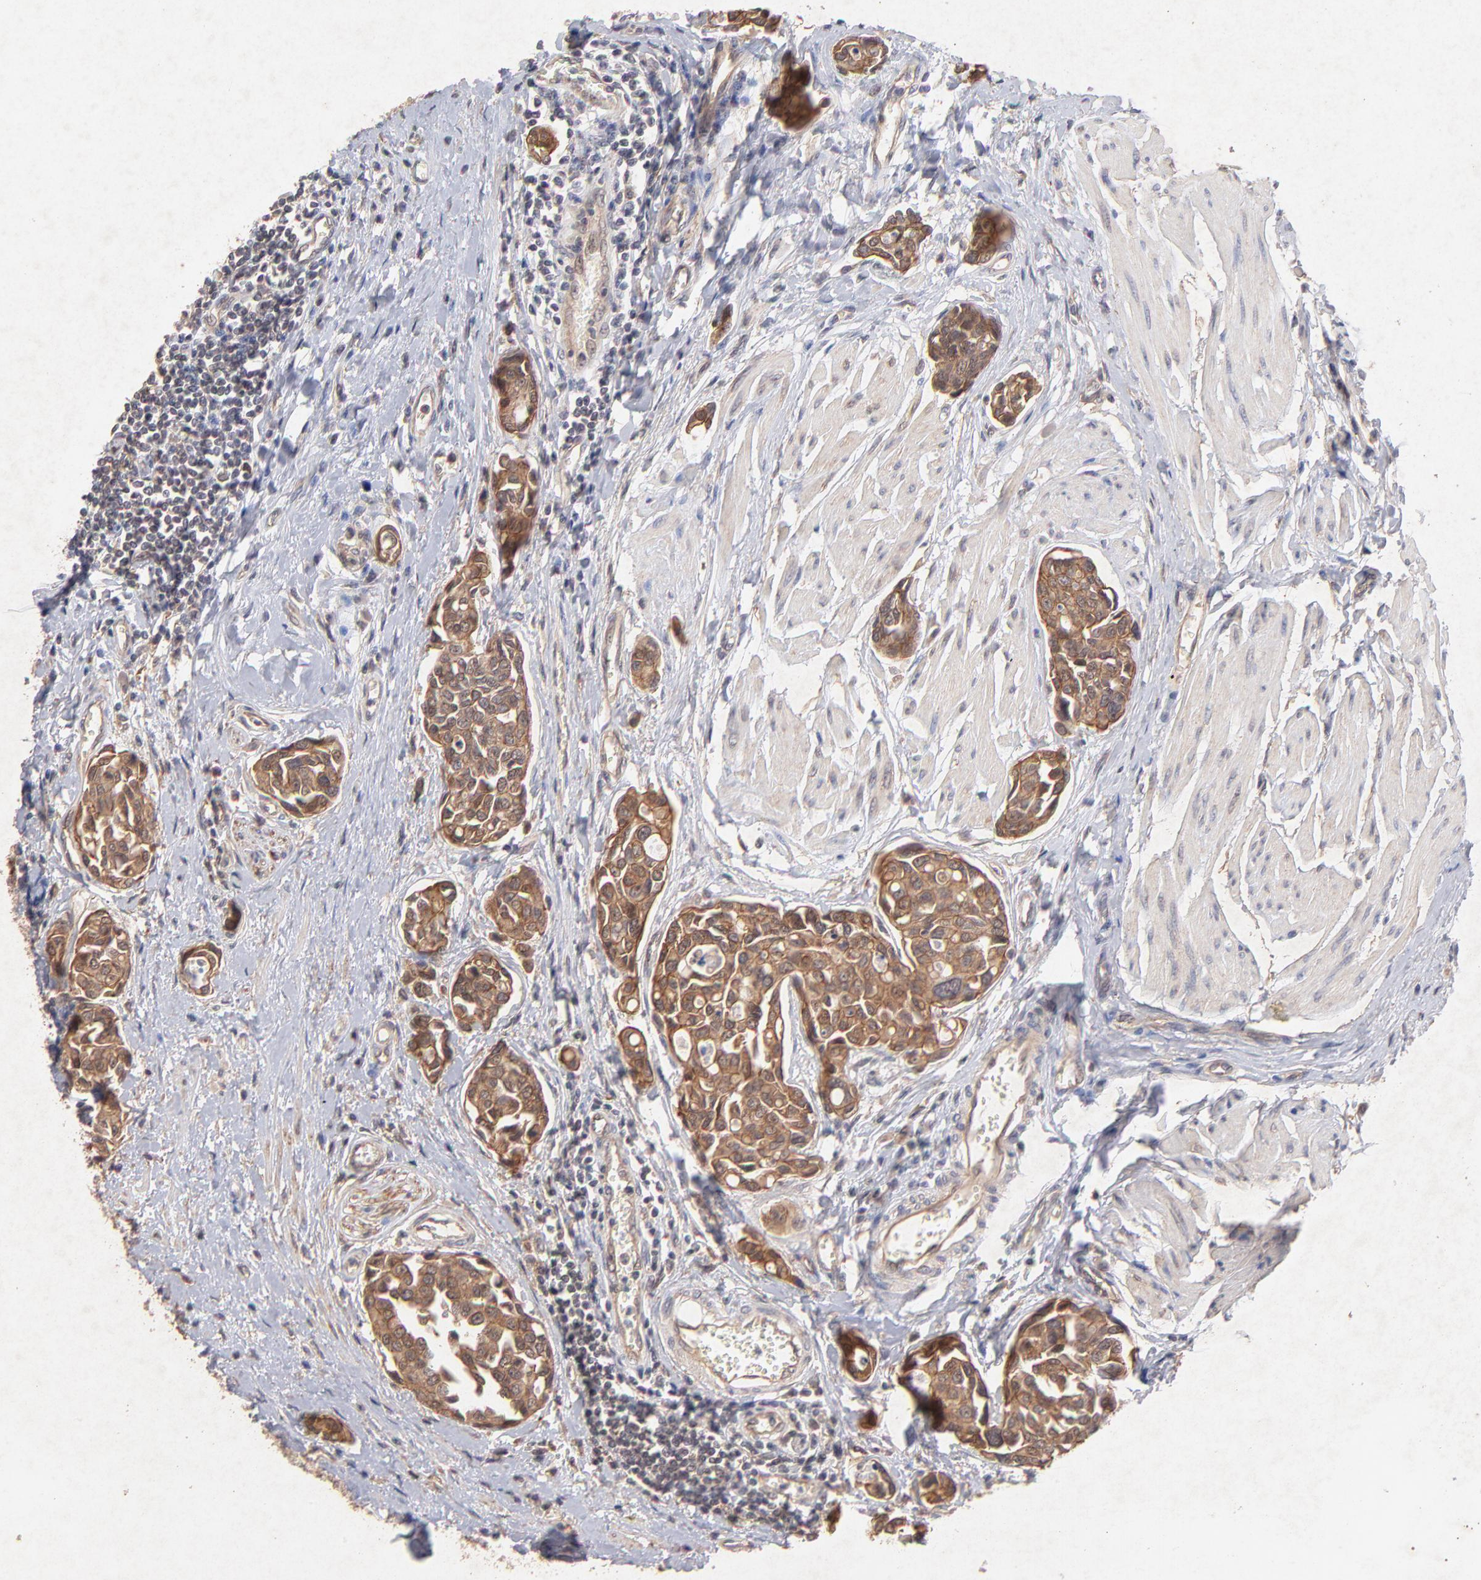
{"staining": {"intensity": "moderate", "quantity": ">75%", "location": "cytoplasmic/membranous"}, "tissue": "urothelial cancer", "cell_type": "Tumor cells", "image_type": "cancer", "snomed": [{"axis": "morphology", "description": "Urothelial carcinoma, High grade"}, {"axis": "topography", "description": "Urinary bladder"}], "caption": "Immunohistochemistry of human urothelial cancer demonstrates medium levels of moderate cytoplasmic/membranous expression in approximately >75% of tumor cells.", "gene": "STAP2", "patient": {"sex": "male", "age": 78}}